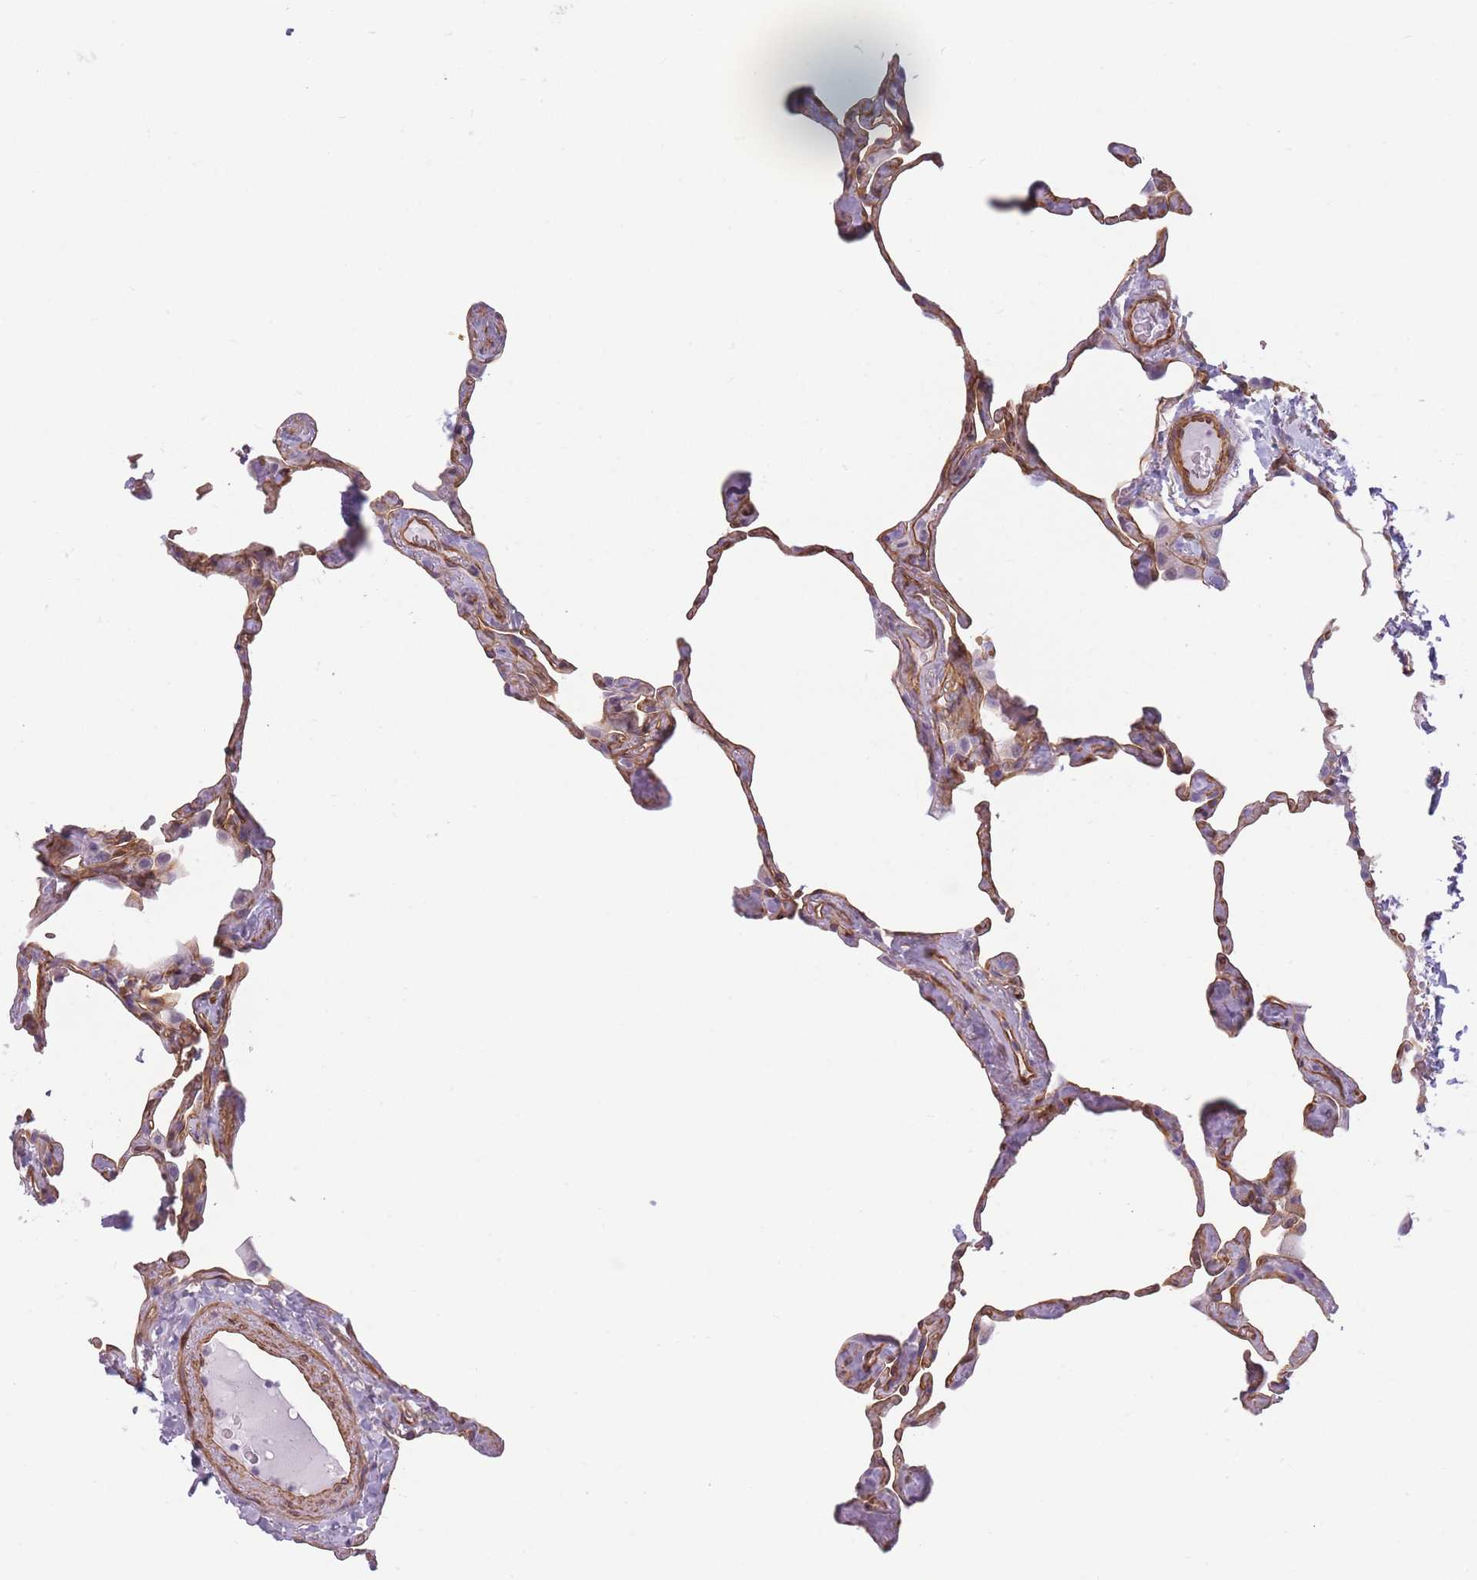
{"staining": {"intensity": "moderate", "quantity": "<25%", "location": "cytoplasmic/membranous"}, "tissue": "lung", "cell_type": "Alveolar cells", "image_type": "normal", "snomed": [{"axis": "morphology", "description": "Normal tissue, NOS"}, {"axis": "topography", "description": "Lung"}], "caption": "The histopathology image displays immunohistochemical staining of unremarkable lung. There is moderate cytoplasmic/membranous staining is present in about <25% of alveolar cells.", "gene": "OR6B2", "patient": {"sex": "male", "age": 65}}